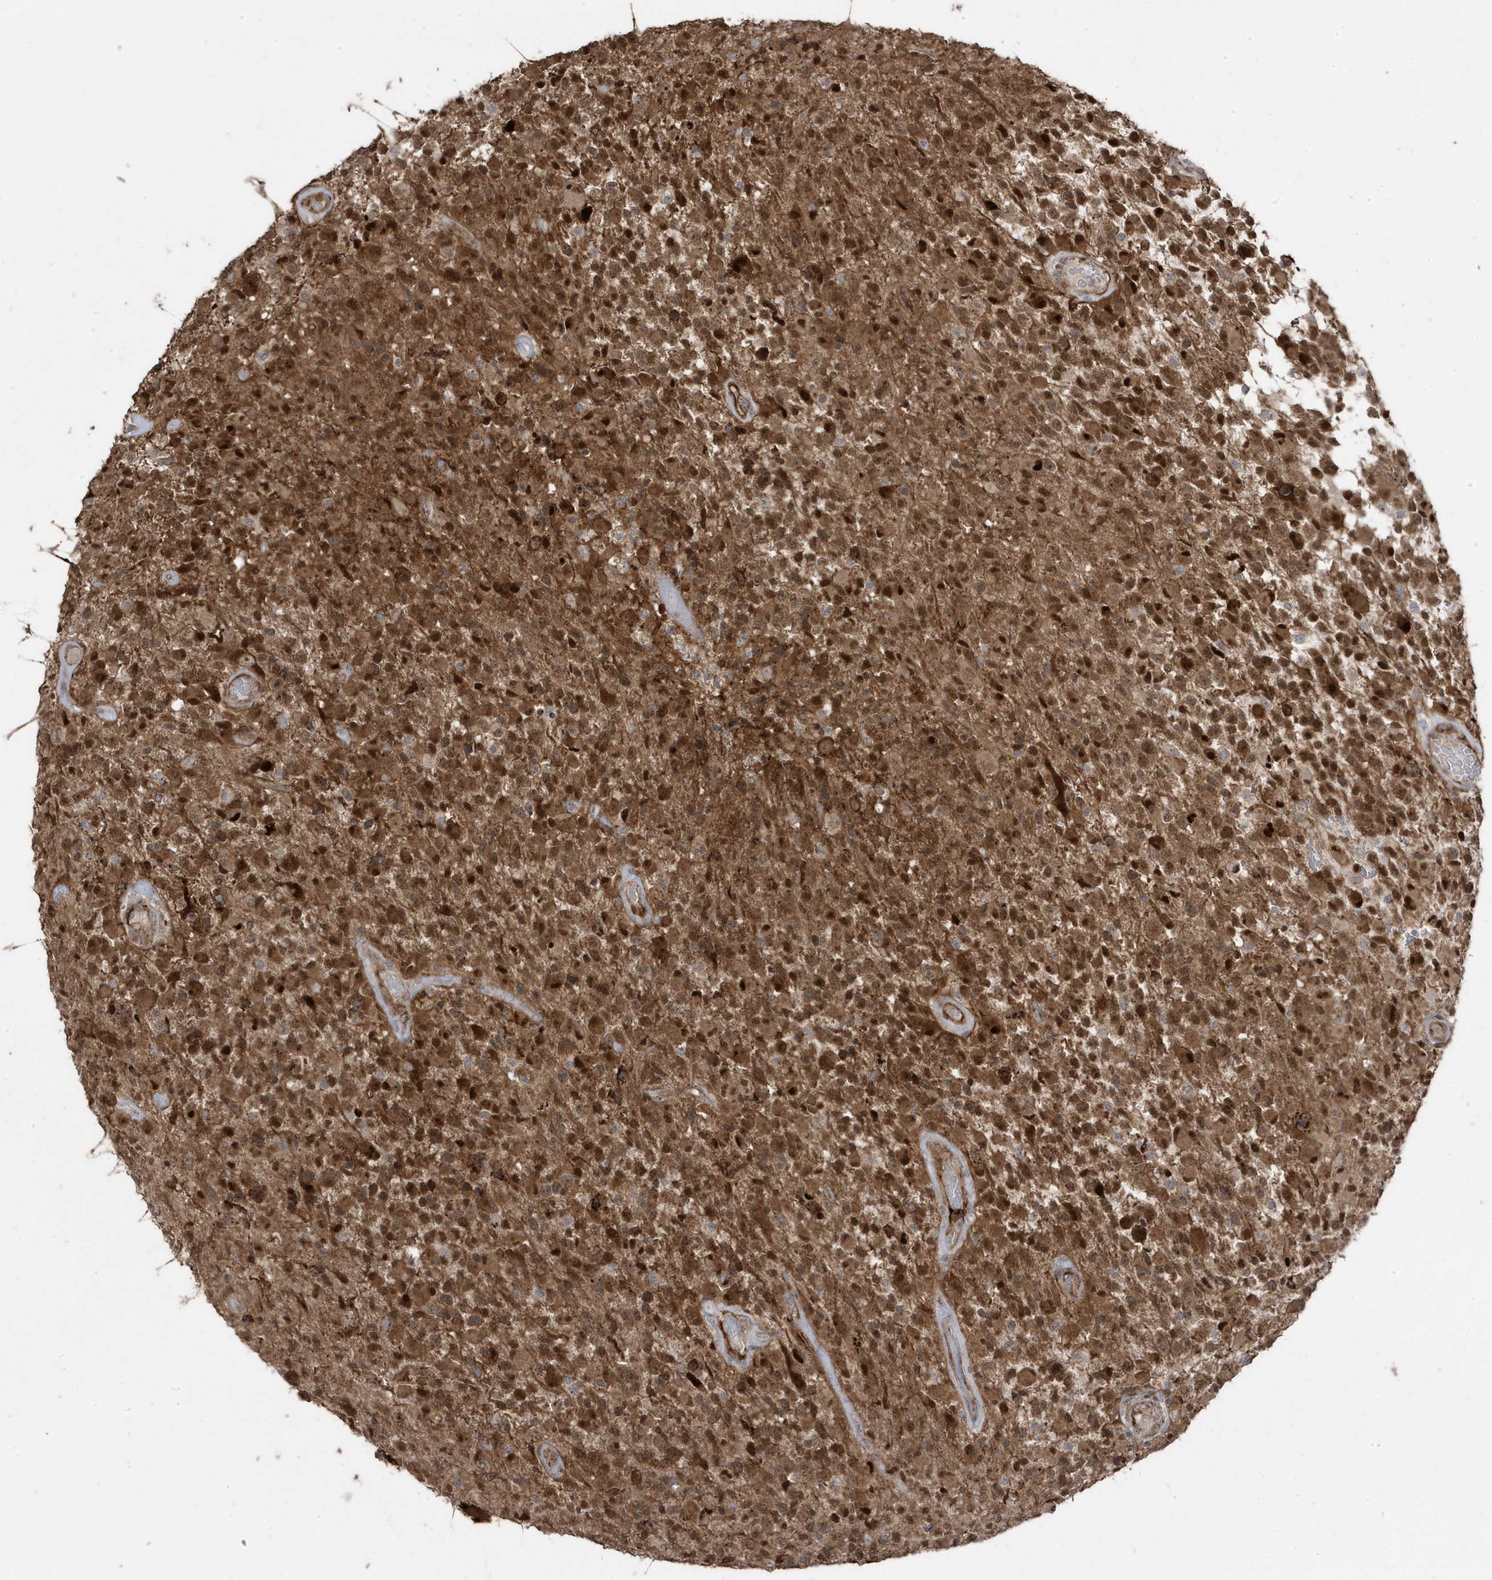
{"staining": {"intensity": "strong", "quantity": ">75%", "location": "cytoplasmic/membranous,nuclear"}, "tissue": "glioma", "cell_type": "Tumor cells", "image_type": "cancer", "snomed": [{"axis": "morphology", "description": "Glioma, malignant, High grade"}, {"axis": "morphology", "description": "Glioblastoma, NOS"}, {"axis": "topography", "description": "Brain"}], "caption": "The immunohistochemical stain labels strong cytoplasmic/membranous and nuclear expression in tumor cells of glioma tissue. (DAB IHC, brown staining for protein, blue staining for nuclei).", "gene": "CETN3", "patient": {"sex": "male", "age": 60}}